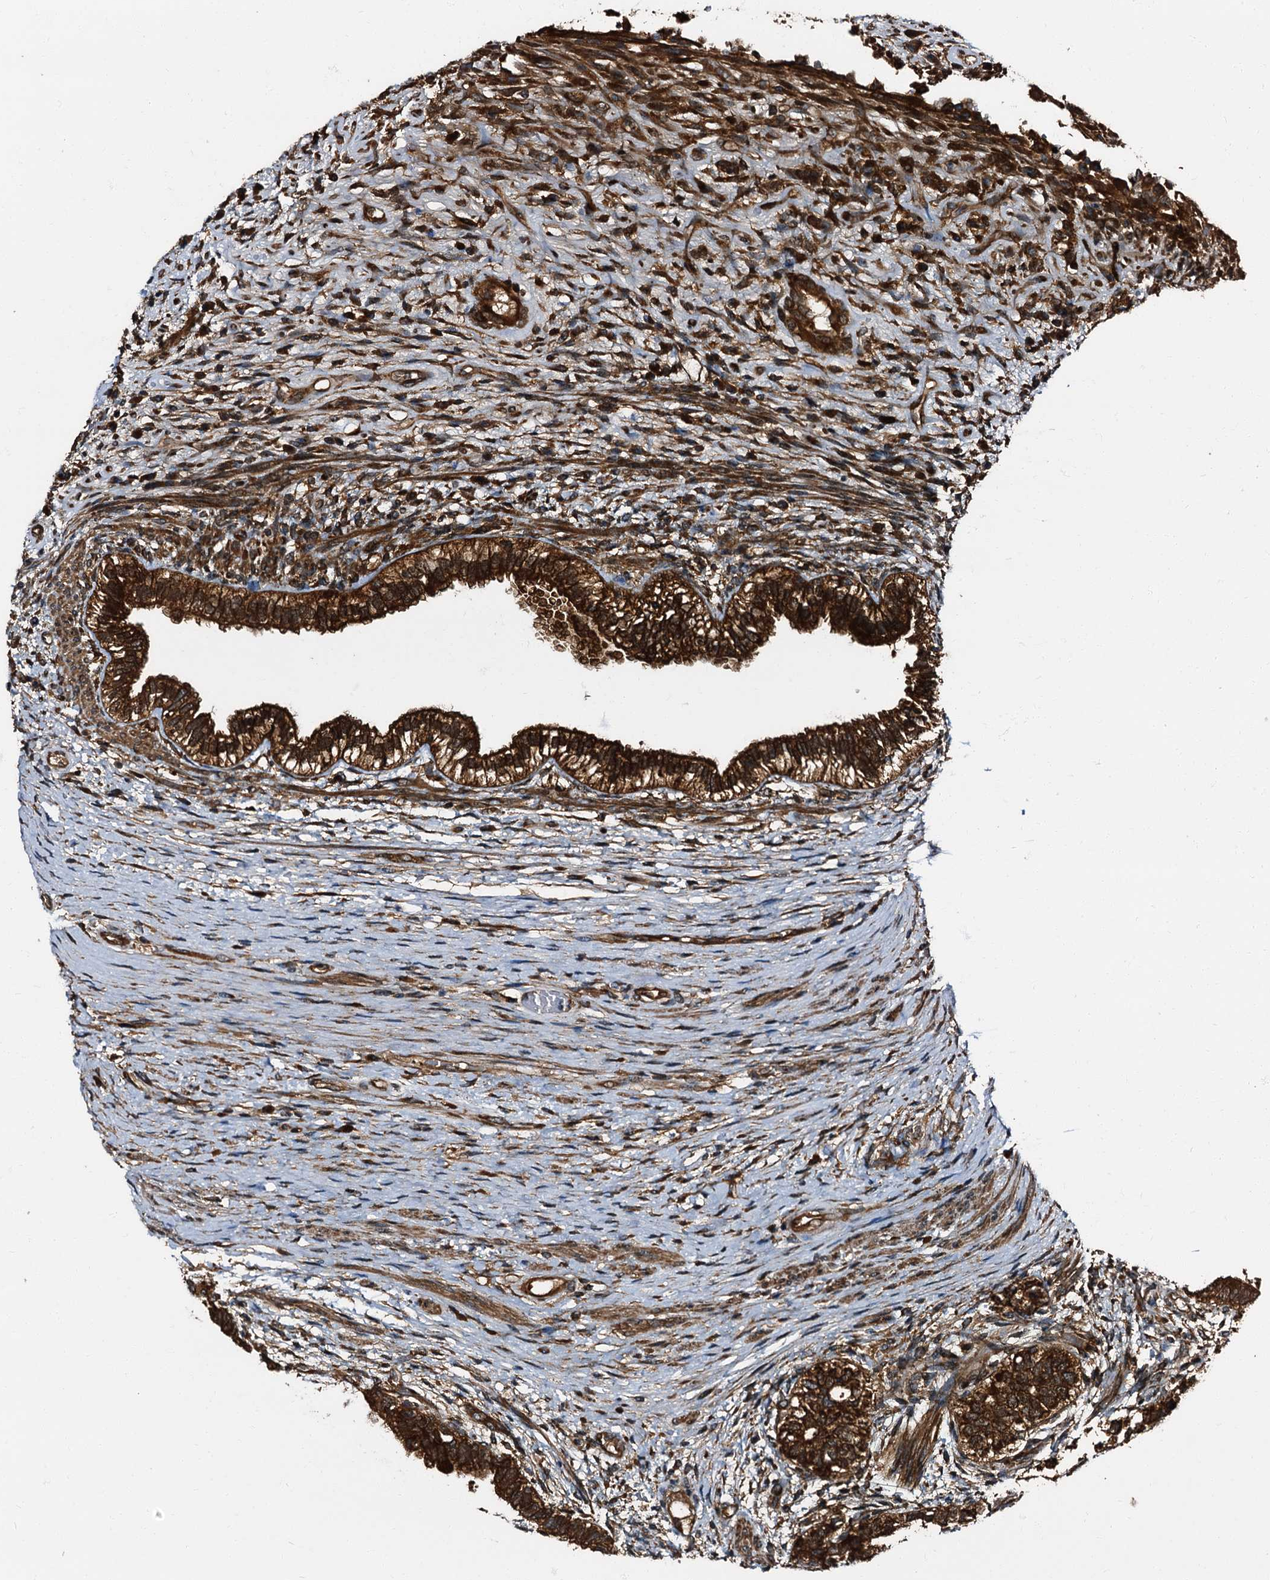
{"staining": {"intensity": "strong", "quantity": ">75%", "location": "cytoplasmic/membranous"}, "tissue": "testis cancer", "cell_type": "Tumor cells", "image_type": "cancer", "snomed": [{"axis": "morphology", "description": "Carcinoma, Embryonal, NOS"}, {"axis": "topography", "description": "Testis"}], "caption": "About >75% of tumor cells in human testis cancer (embryonal carcinoma) exhibit strong cytoplasmic/membranous protein positivity as visualized by brown immunohistochemical staining.", "gene": "PEX5", "patient": {"sex": "male", "age": 26}}